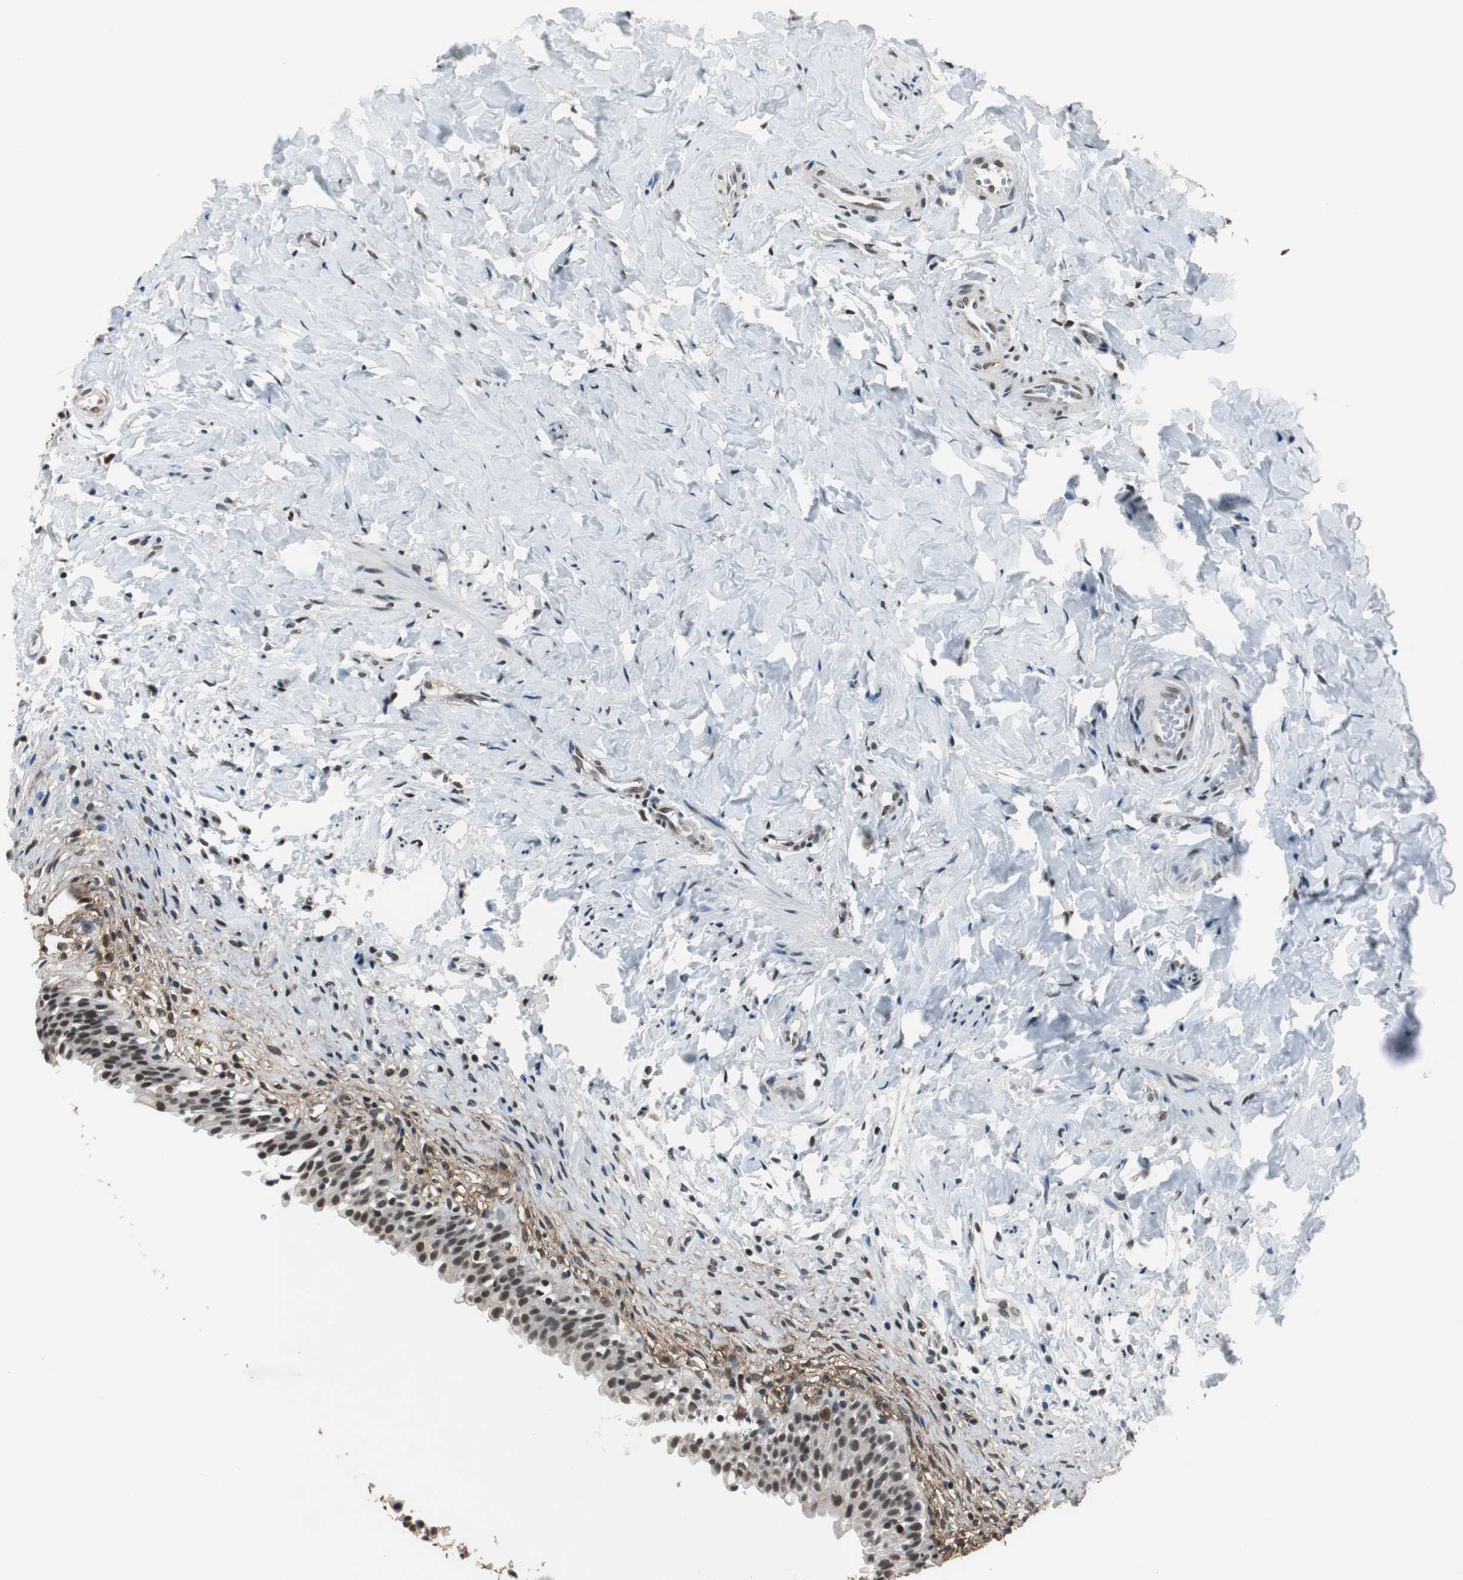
{"staining": {"intensity": "strong", "quantity": ">75%", "location": "nuclear"}, "tissue": "urinary bladder", "cell_type": "Urothelial cells", "image_type": "normal", "snomed": [{"axis": "morphology", "description": "Normal tissue, NOS"}, {"axis": "morphology", "description": "Inflammation, NOS"}, {"axis": "topography", "description": "Urinary bladder"}], "caption": "Urinary bladder stained for a protein (brown) shows strong nuclear positive expression in approximately >75% of urothelial cells.", "gene": "MKX", "patient": {"sex": "female", "age": 80}}